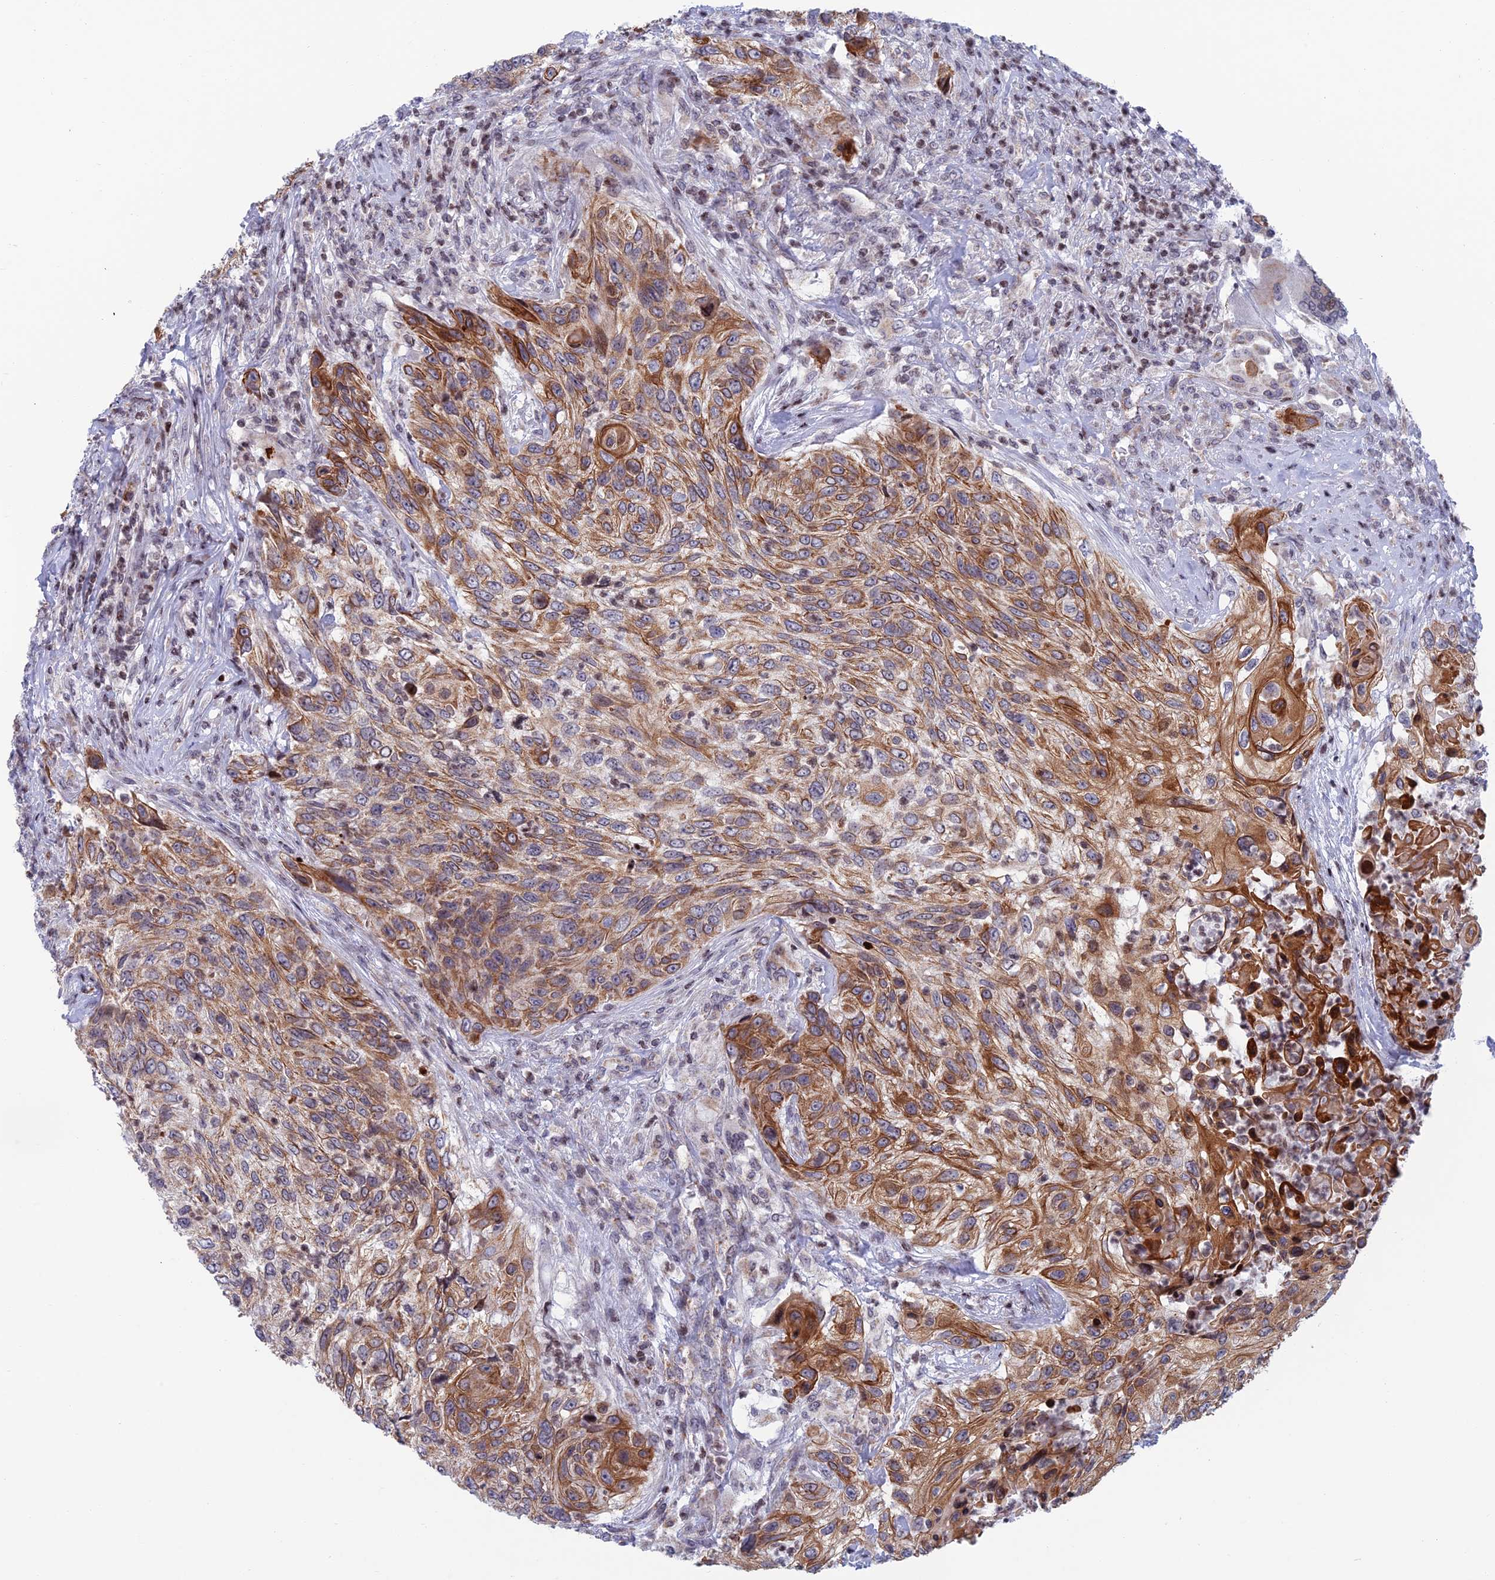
{"staining": {"intensity": "moderate", "quantity": ">75%", "location": "cytoplasmic/membranous"}, "tissue": "urothelial cancer", "cell_type": "Tumor cells", "image_type": "cancer", "snomed": [{"axis": "morphology", "description": "Urothelial carcinoma, High grade"}, {"axis": "topography", "description": "Urinary bladder"}], "caption": "A micrograph of urothelial cancer stained for a protein shows moderate cytoplasmic/membranous brown staining in tumor cells. (DAB (3,3'-diaminobenzidine) = brown stain, brightfield microscopy at high magnification).", "gene": "AFF3", "patient": {"sex": "female", "age": 60}}